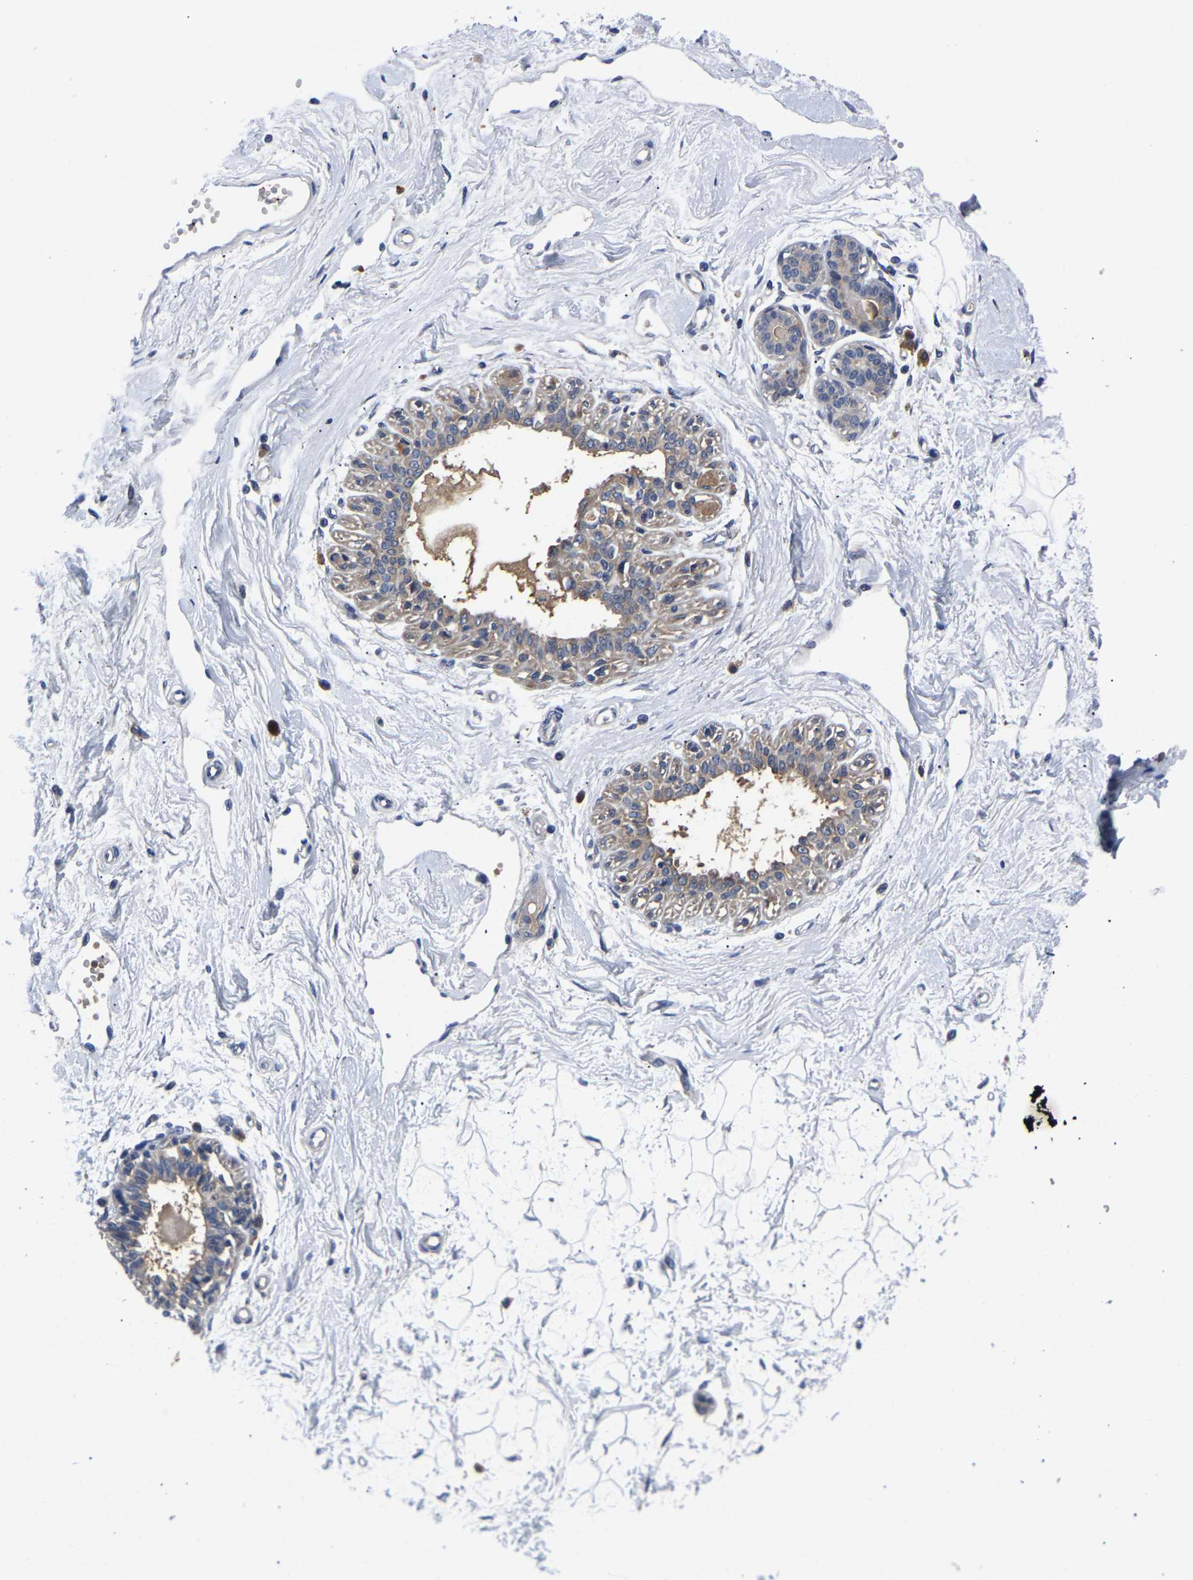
{"staining": {"intensity": "negative", "quantity": "none", "location": "none"}, "tissue": "breast", "cell_type": "Adipocytes", "image_type": "normal", "snomed": [{"axis": "morphology", "description": "Normal tissue, NOS"}, {"axis": "topography", "description": "Breast"}], "caption": "Protein analysis of normal breast shows no significant expression in adipocytes.", "gene": "TOR1B", "patient": {"sex": "female", "age": 45}}